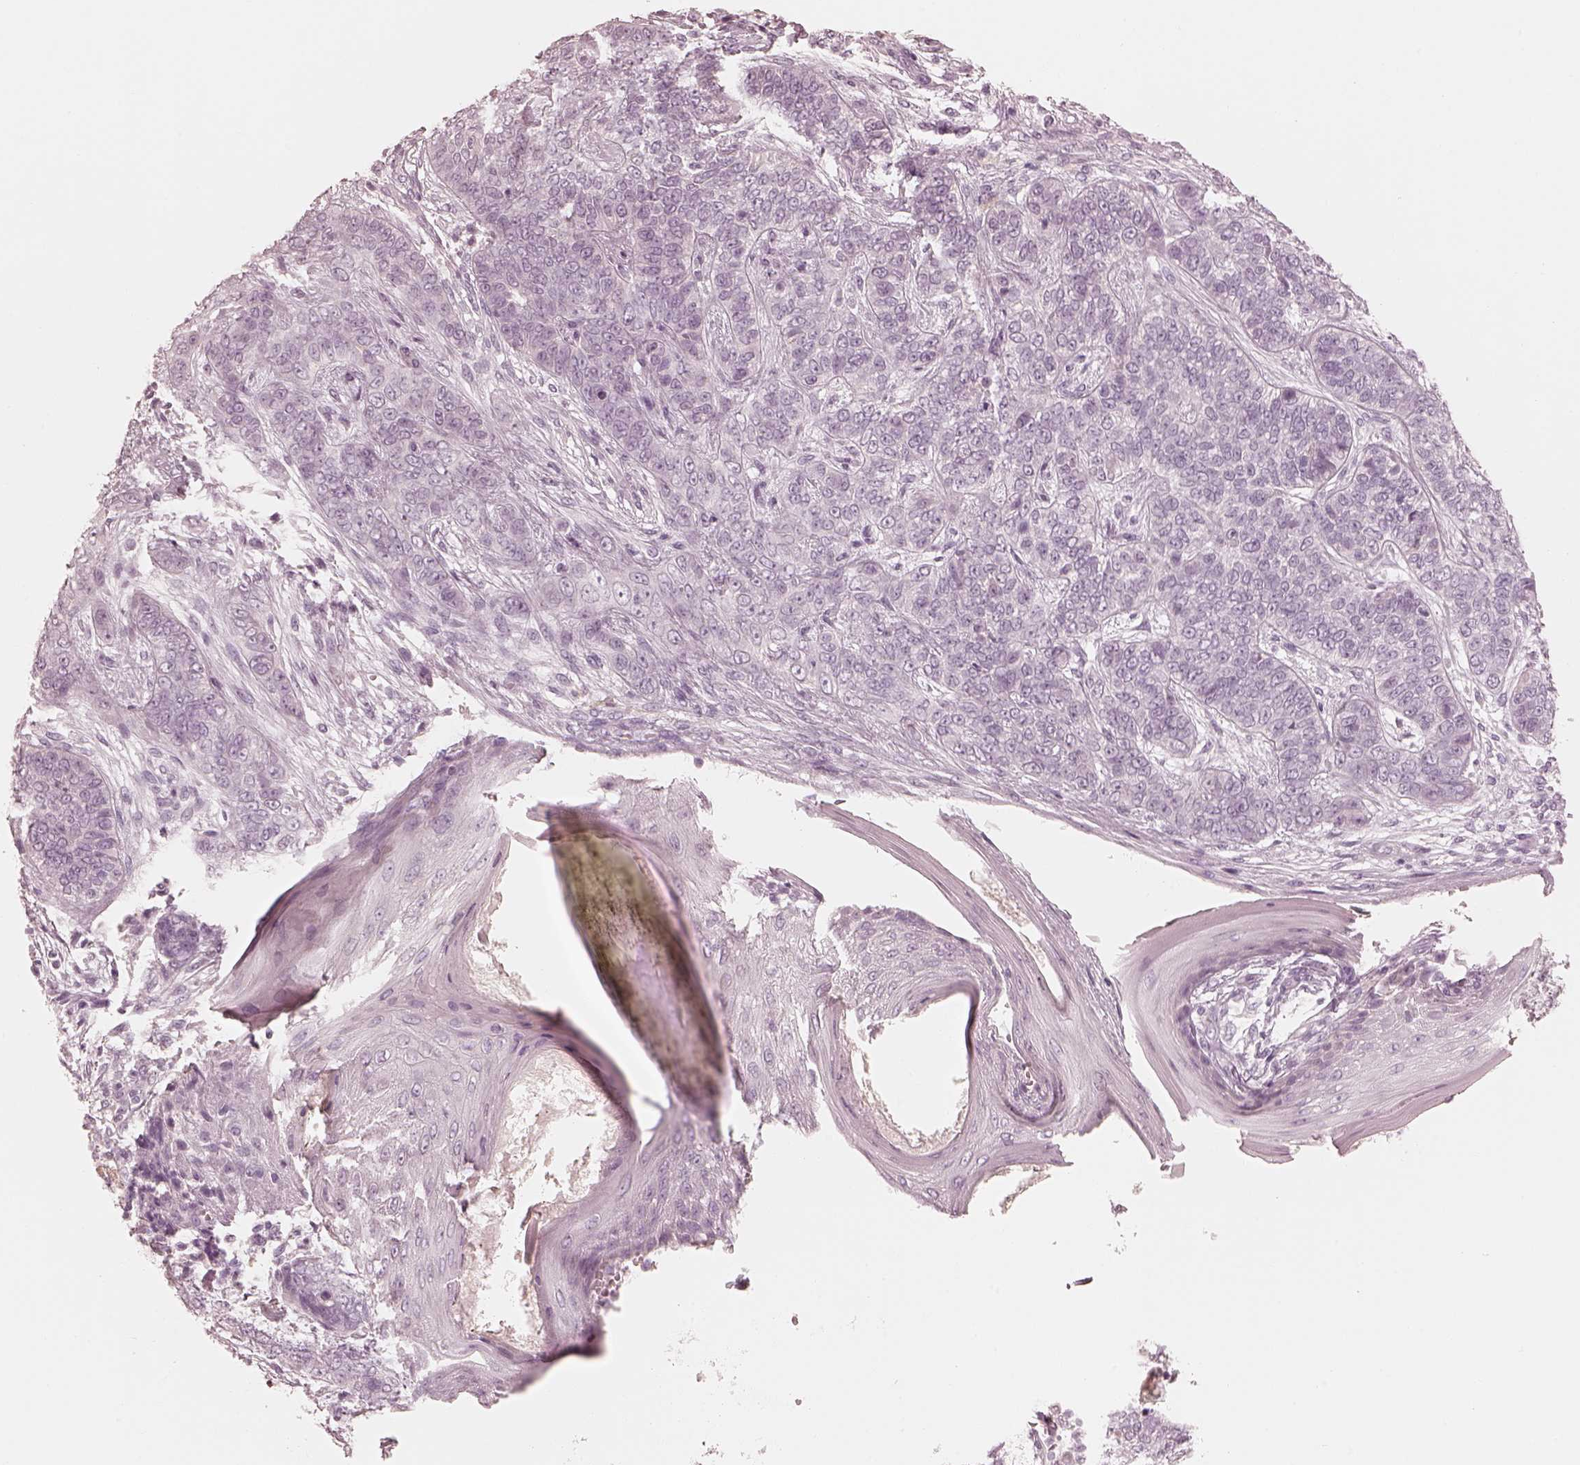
{"staining": {"intensity": "negative", "quantity": "none", "location": "none"}, "tissue": "skin cancer", "cell_type": "Tumor cells", "image_type": "cancer", "snomed": [{"axis": "morphology", "description": "Basal cell carcinoma"}, {"axis": "topography", "description": "Skin"}], "caption": "The immunohistochemistry (IHC) photomicrograph has no significant expression in tumor cells of skin cancer (basal cell carcinoma) tissue.", "gene": "CALR3", "patient": {"sex": "female", "age": 69}}